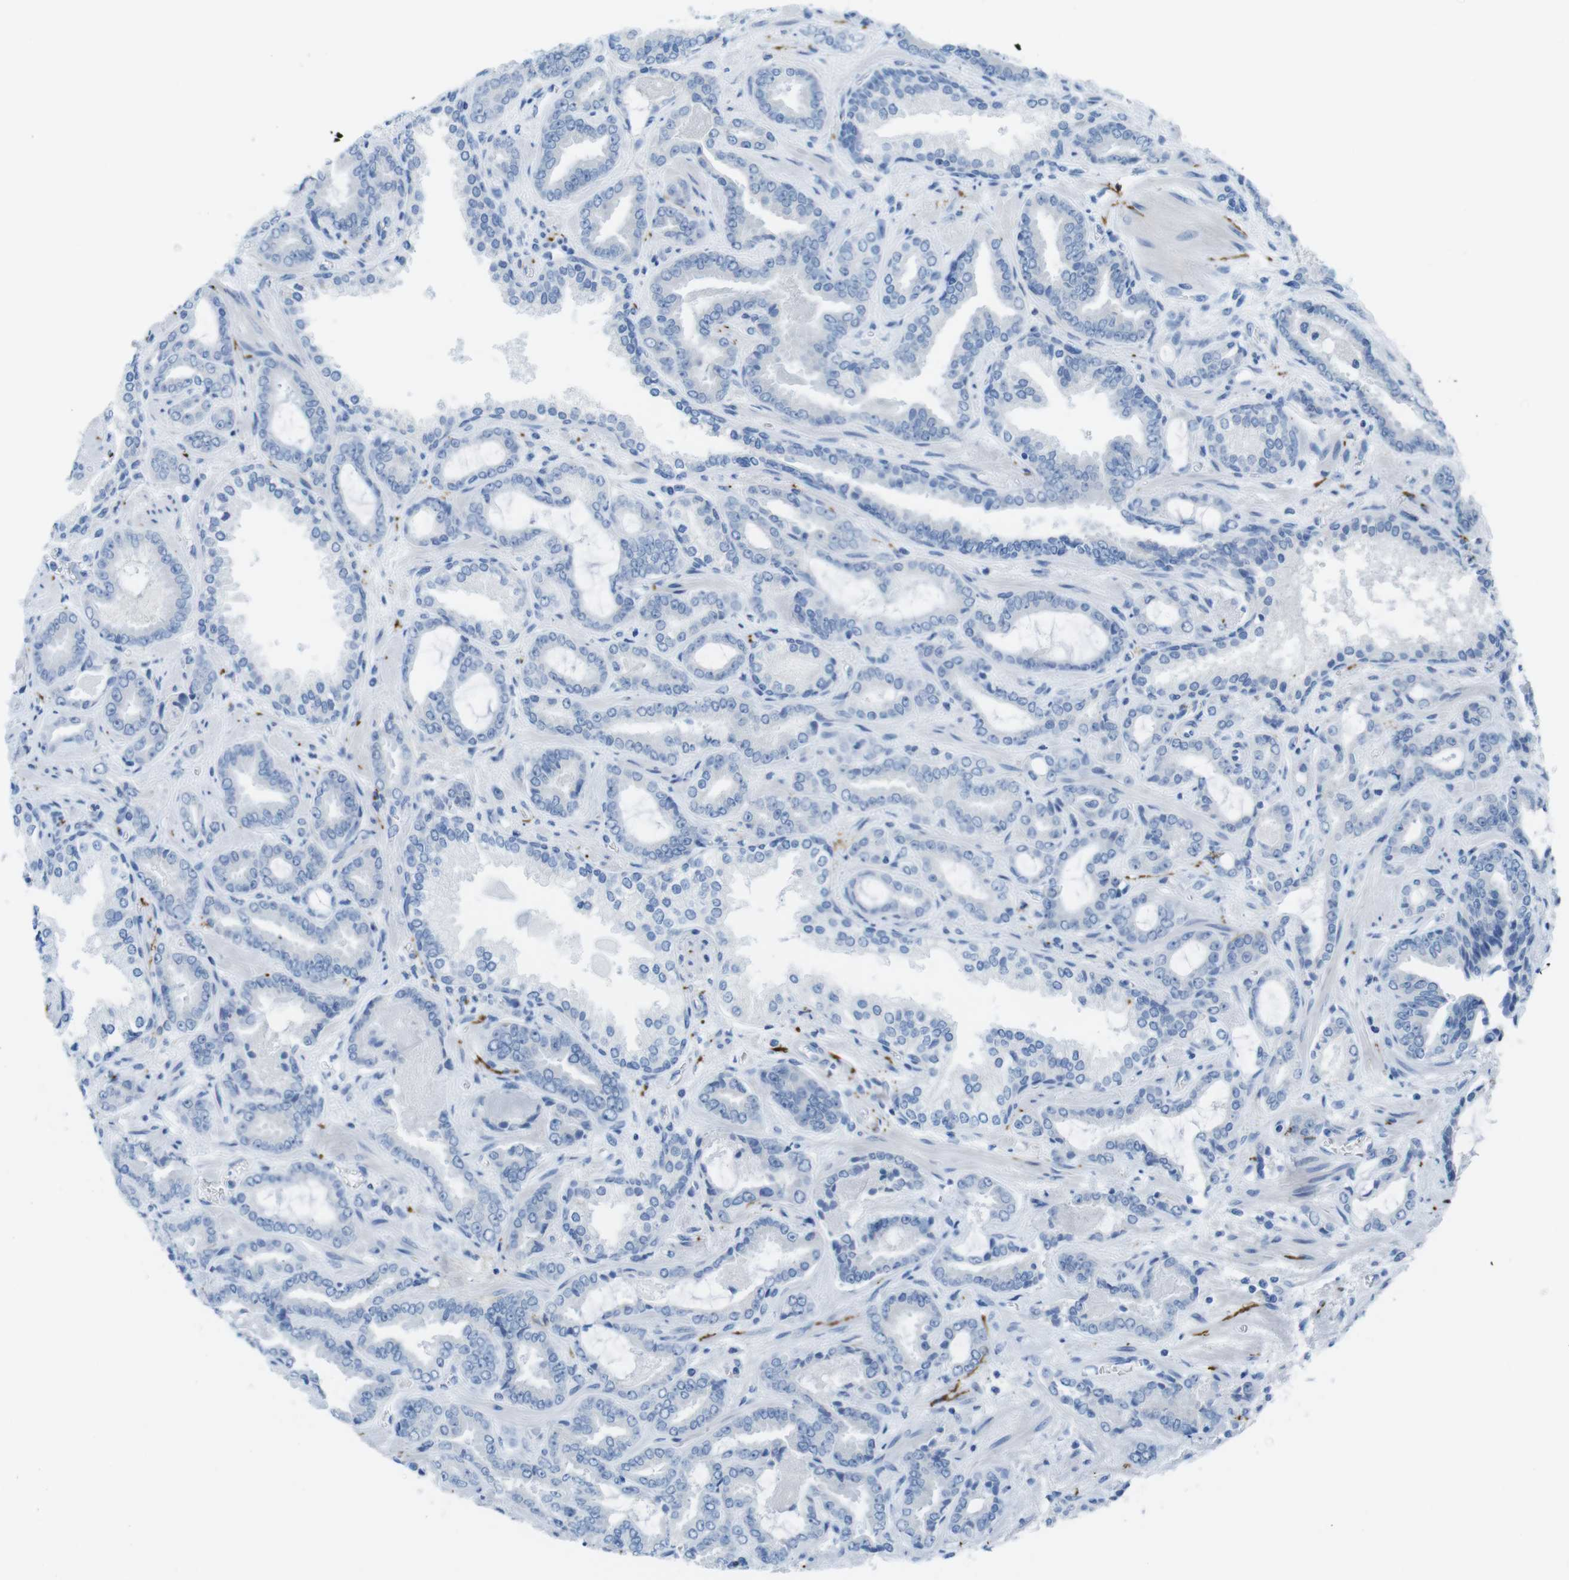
{"staining": {"intensity": "negative", "quantity": "none", "location": "none"}, "tissue": "prostate cancer", "cell_type": "Tumor cells", "image_type": "cancer", "snomed": [{"axis": "morphology", "description": "Adenocarcinoma, Low grade"}, {"axis": "topography", "description": "Prostate"}], "caption": "IHC image of human prostate cancer stained for a protein (brown), which demonstrates no positivity in tumor cells. (DAB immunohistochemistry (IHC), high magnification).", "gene": "GAP43", "patient": {"sex": "male", "age": 60}}